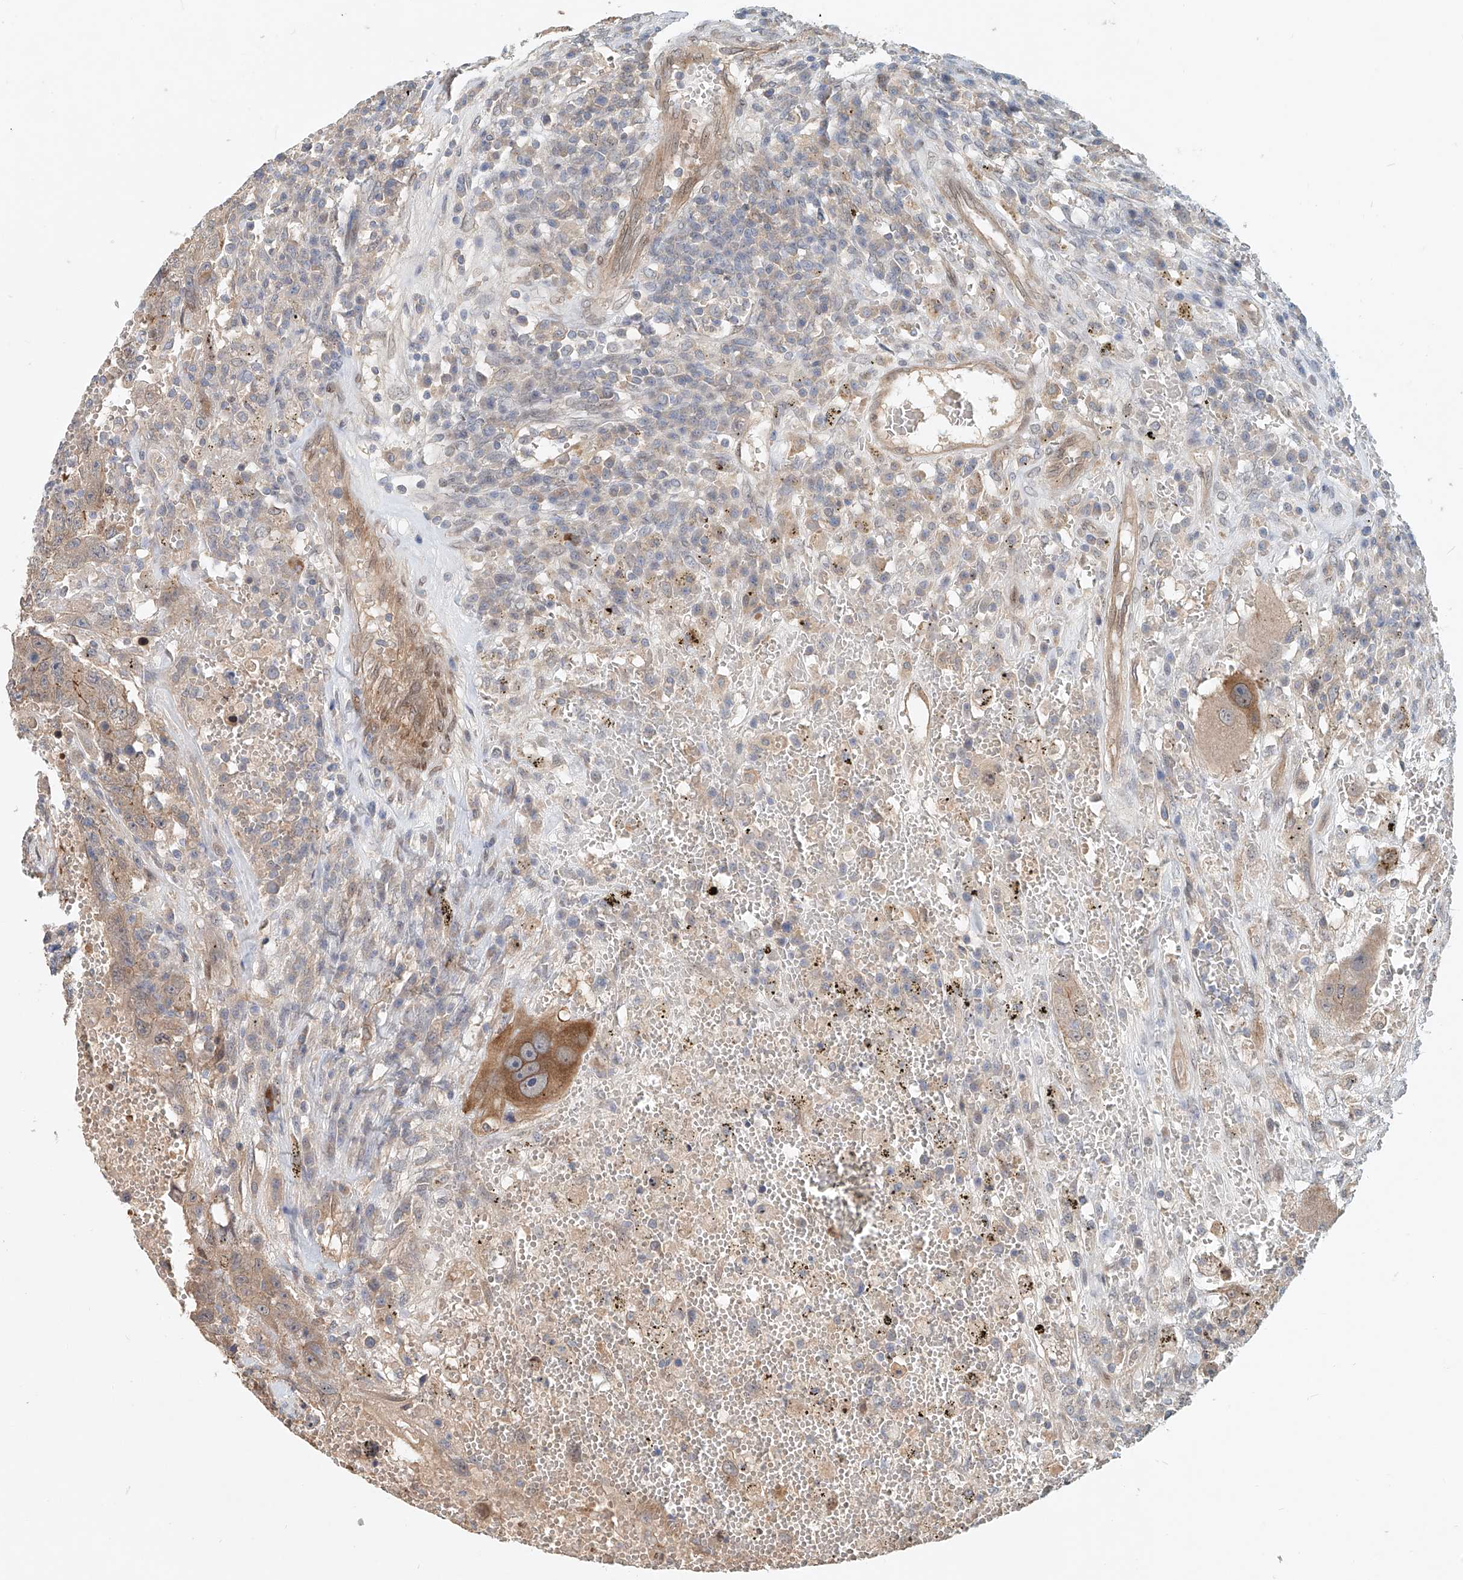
{"staining": {"intensity": "moderate", "quantity": "25%-75%", "location": "cytoplasmic/membranous"}, "tissue": "testis cancer", "cell_type": "Tumor cells", "image_type": "cancer", "snomed": [{"axis": "morphology", "description": "Carcinoma, Embryonal, NOS"}, {"axis": "topography", "description": "Testis"}], "caption": "Testis cancer stained with a brown dye displays moderate cytoplasmic/membranous positive staining in about 25%-75% of tumor cells.", "gene": "SASH1", "patient": {"sex": "male", "age": 26}}